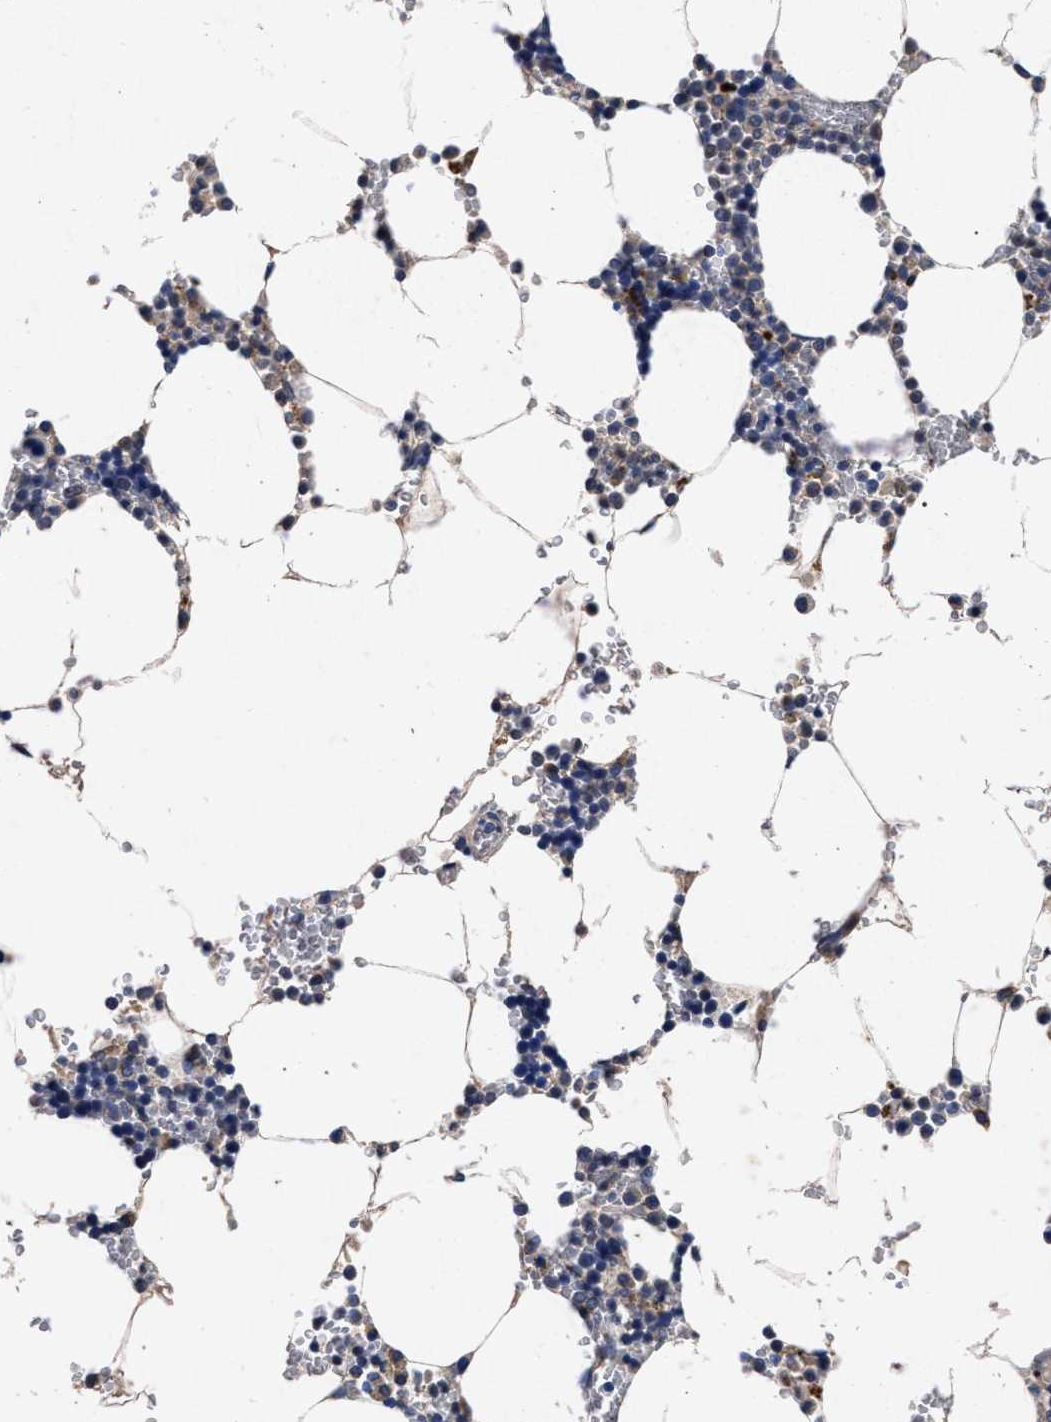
{"staining": {"intensity": "negative", "quantity": "none", "location": "none"}, "tissue": "bone marrow", "cell_type": "Hematopoietic cells", "image_type": "normal", "snomed": [{"axis": "morphology", "description": "Normal tissue, NOS"}, {"axis": "topography", "description": "Bone marrow"}], "caption": "High power microscopy photomicrograph of an IHC photomicrograph of unremarkable bone marrow, revealing no significant expression in hematopoietic cells.", "gene": "ATP1A2", "patient": {"sex": "male", "age": 70}}